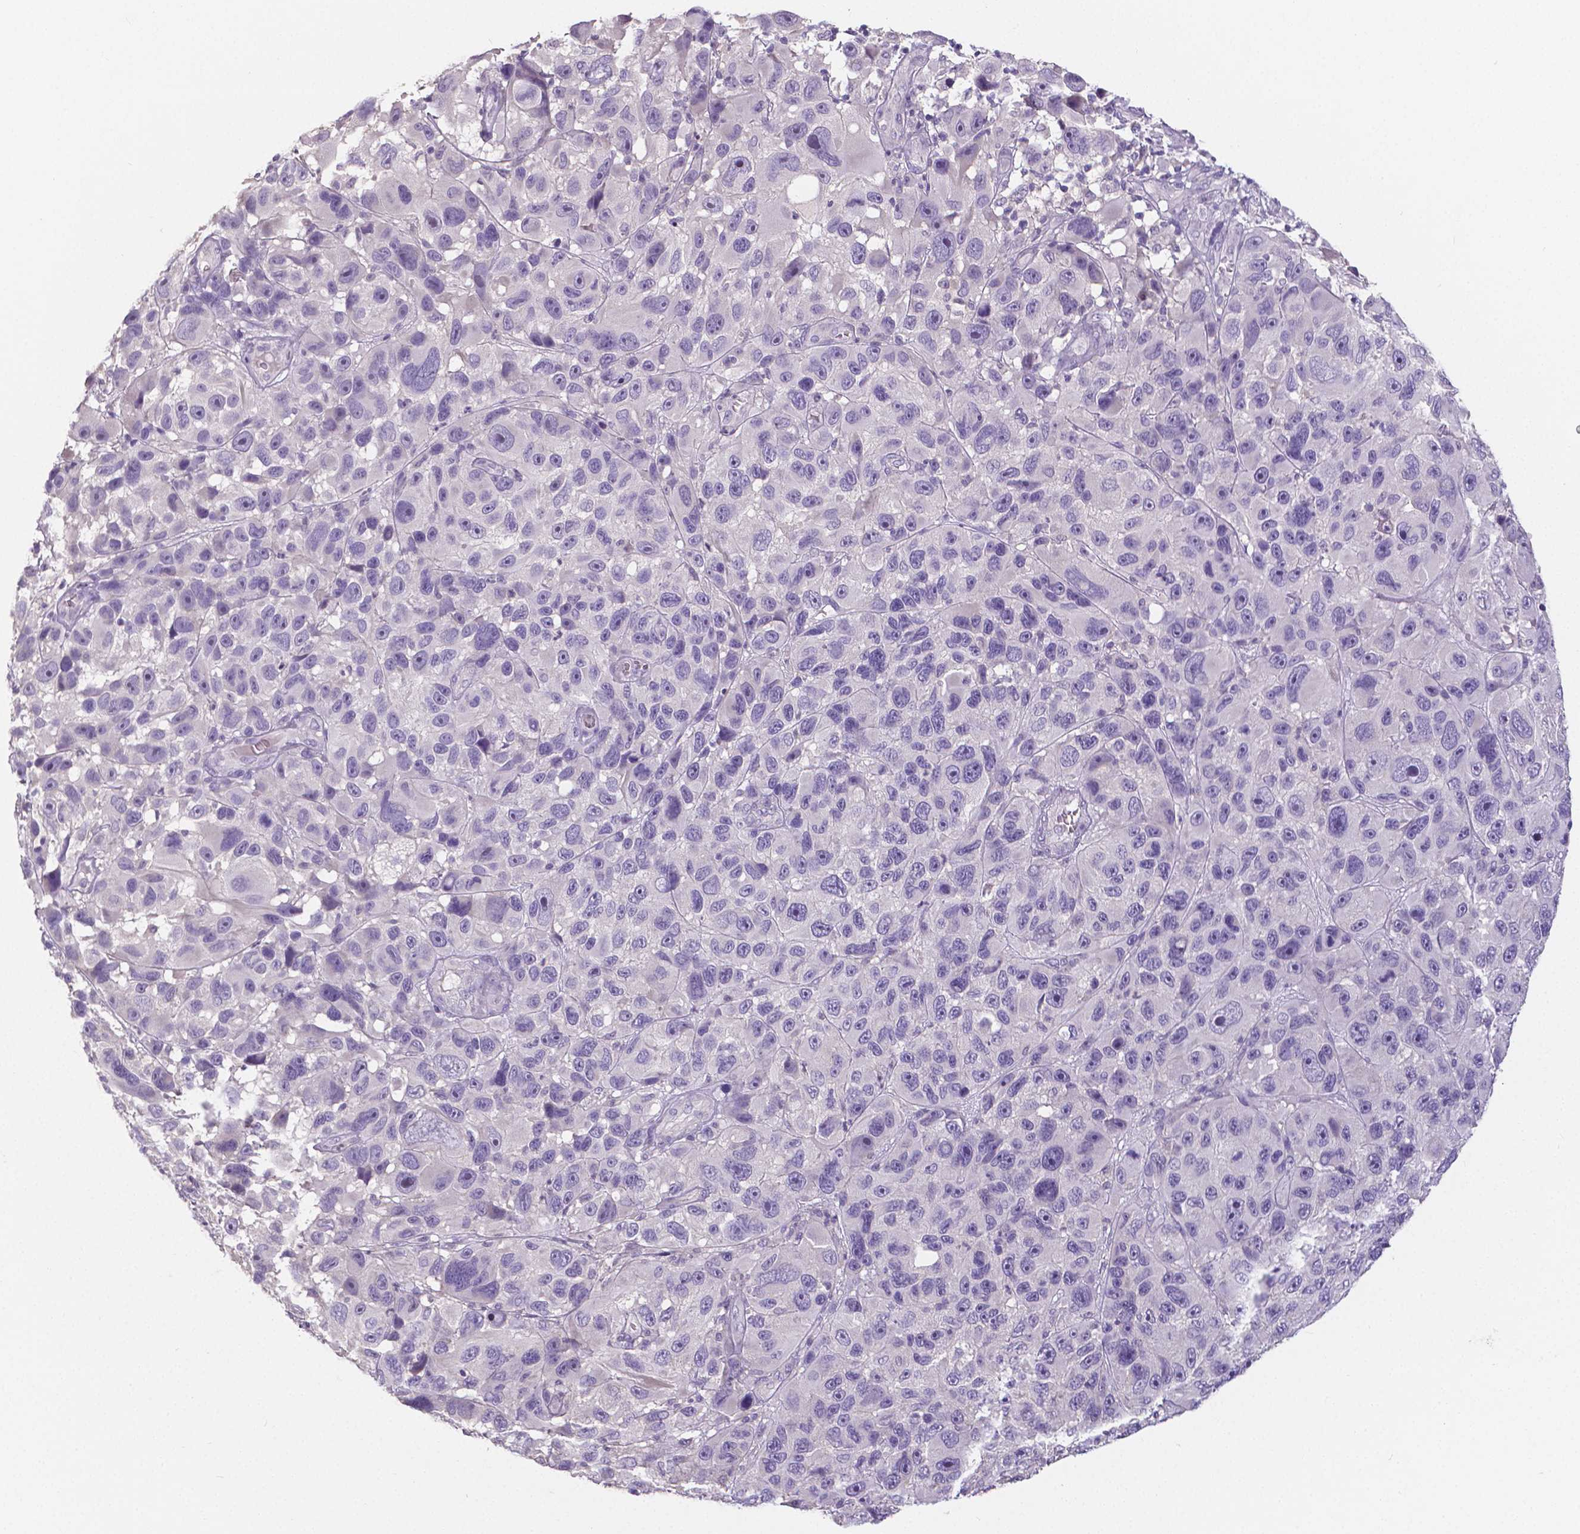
{"staining": {"intensity": "negative", "quantity": "none", "location": "none"}, "tissue": "melanoma", "cell_type": "Tumor cells", "image_type": "cancer", "snomed": [{"axis": "morphology", "description": "Malignant melanoma, NOS"}, {"axis": "topography", "description": "Skin"}], "caption": "Immunohistochemistry histopathology image of human malignant melanoma stained for a protein (brown), which shows no staining in tumor cells. (DAB (3,3'-diaminobenzidine) immunohistochemistry visualized using brightfield microscopy, high magnification).", "gene": "CRMP1", "patient": {"sex": "male", "age": 53}}